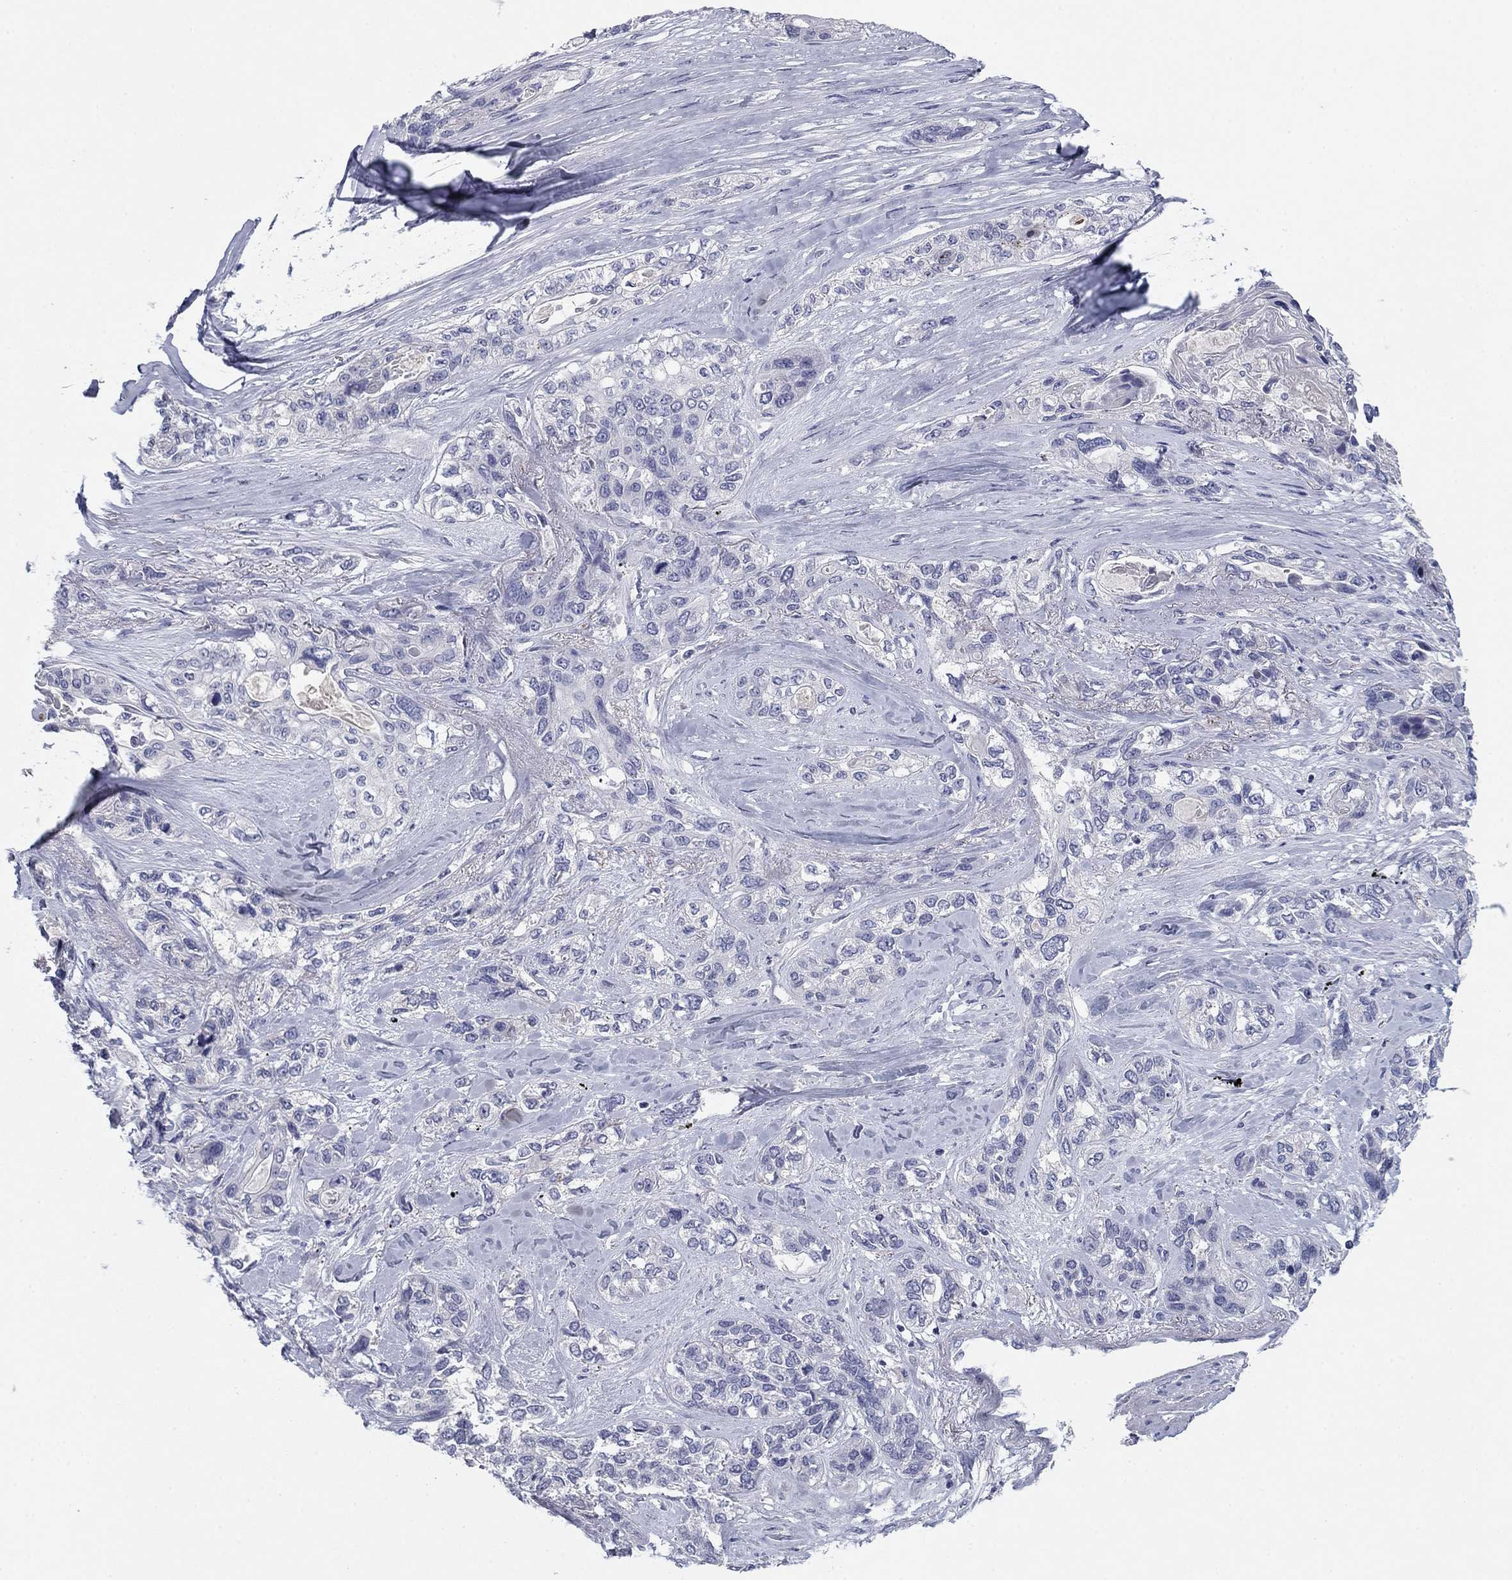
{"staining": {"intensity": "negative", "quantity": "none", "location": "none"}, "tissue": "lung cancer", "cell_type": "Tumor cells", "image_type": "cancer", "snomed": [{"axis": "morphology", "description": "Squamous cell carcinoma, NOS"}, {"axis": "topography", "description": "Lung"}], "caption": "This is a histopathology image of immunohistochemistry (IHC) staining of lung cancer (squamous cell carcinoma), which shows no staining in tumor cells. (DAB (3,3'-diaminobenzidine) immunohistochemistry (IHC) with hematoxylin counter stain).", "gene": "CNTNAP4", "patient": {"sex": "female", "age": 70}}